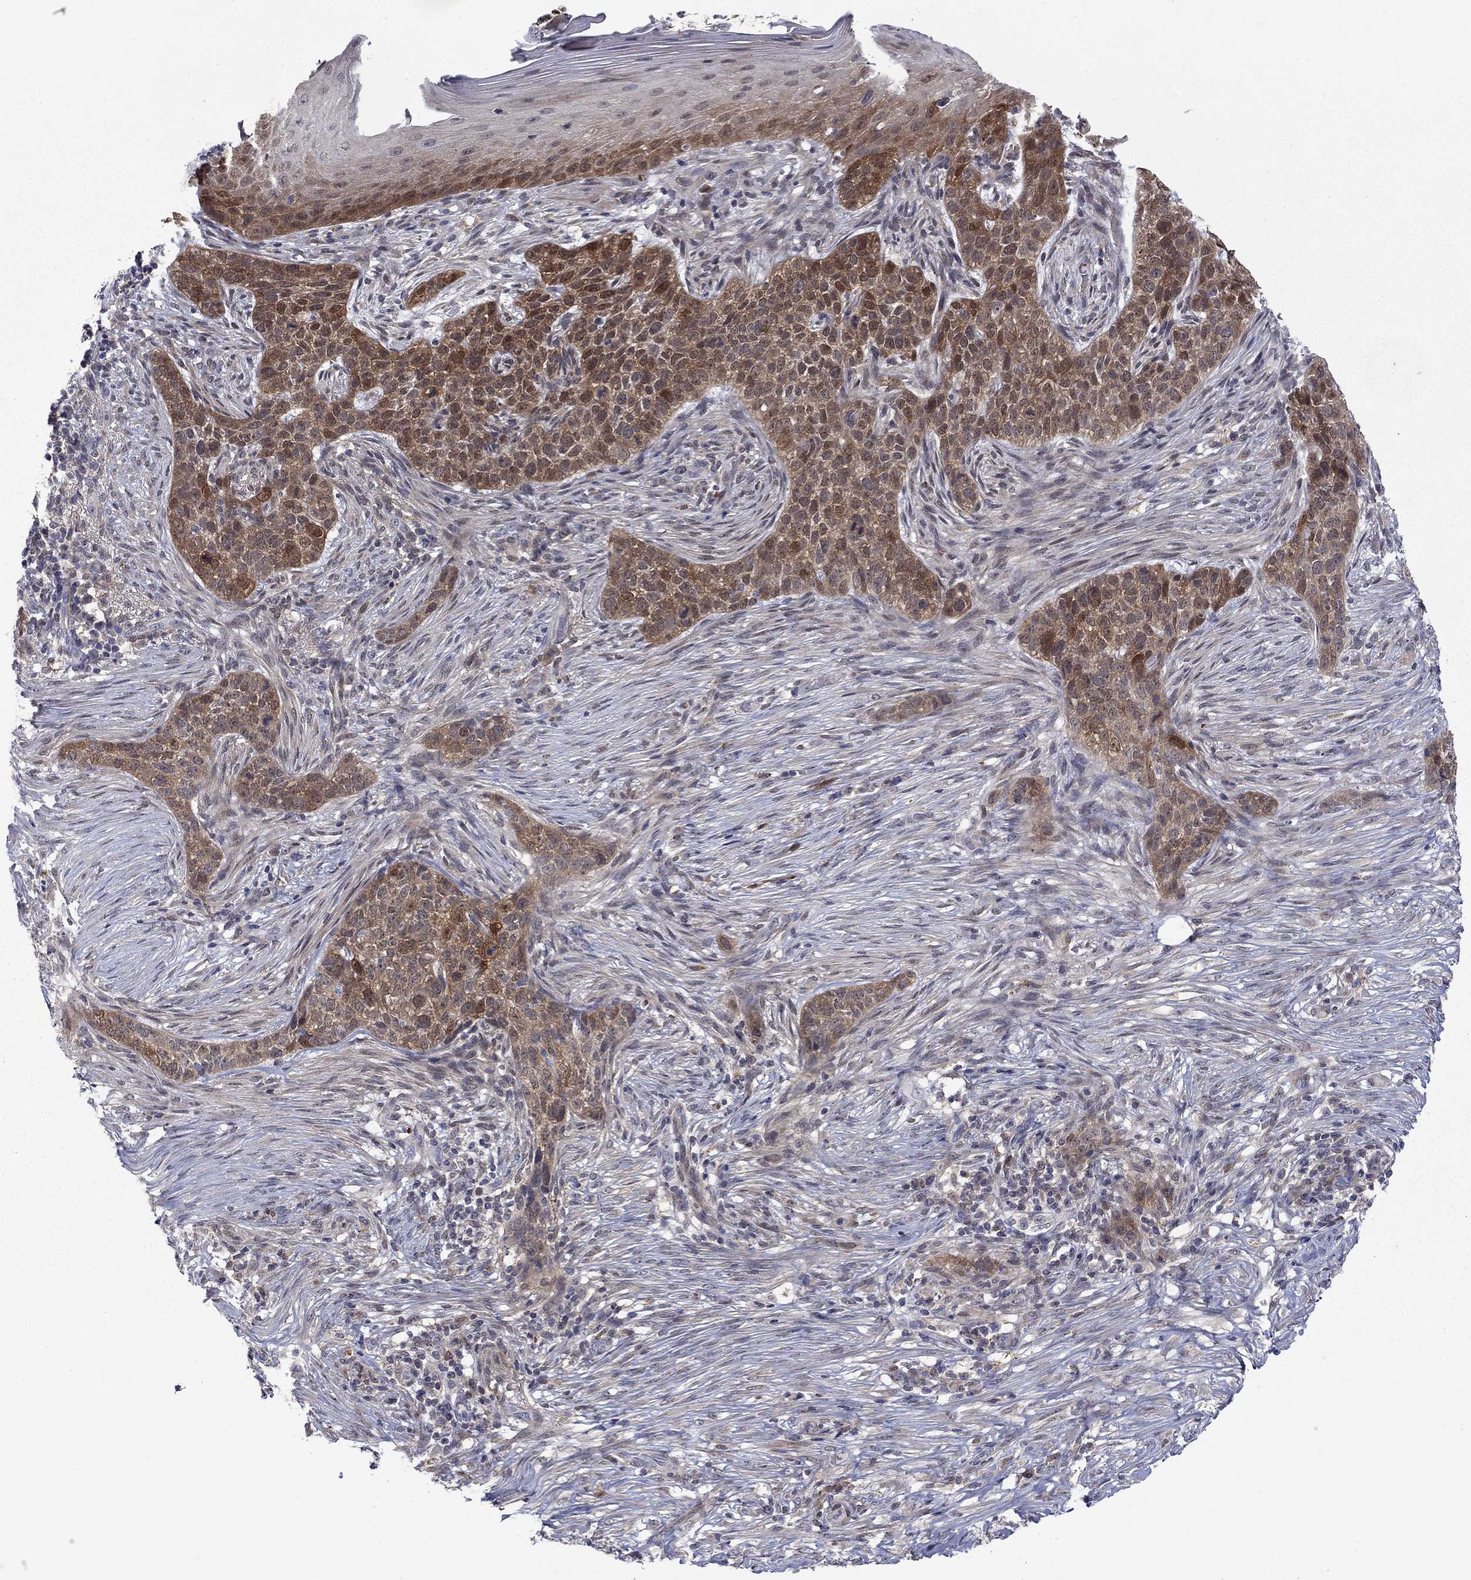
{"staining": {"intensity": "moderate", "quantity": "25%-75%", "location": "cytoplasmic/membranous,nuclear"}, "tissue": "skin cancer", "cell_type": "Tumor cells", "image_type": "cancer", "snomed": [{"axis": "morphology", "description": "Squamous cell carcinoma, NOS"}, {"axis": "topography", "description": "Skin"}], "caption": "Tumor cells demonstrate medium levels of moderate cytoplasmic/membranous and nuclear expression in about 25%-75% of cells in skin squamous cell carcinoma.", "gene": "CBR1", "patient": {"sex": "male", "age": 88}}